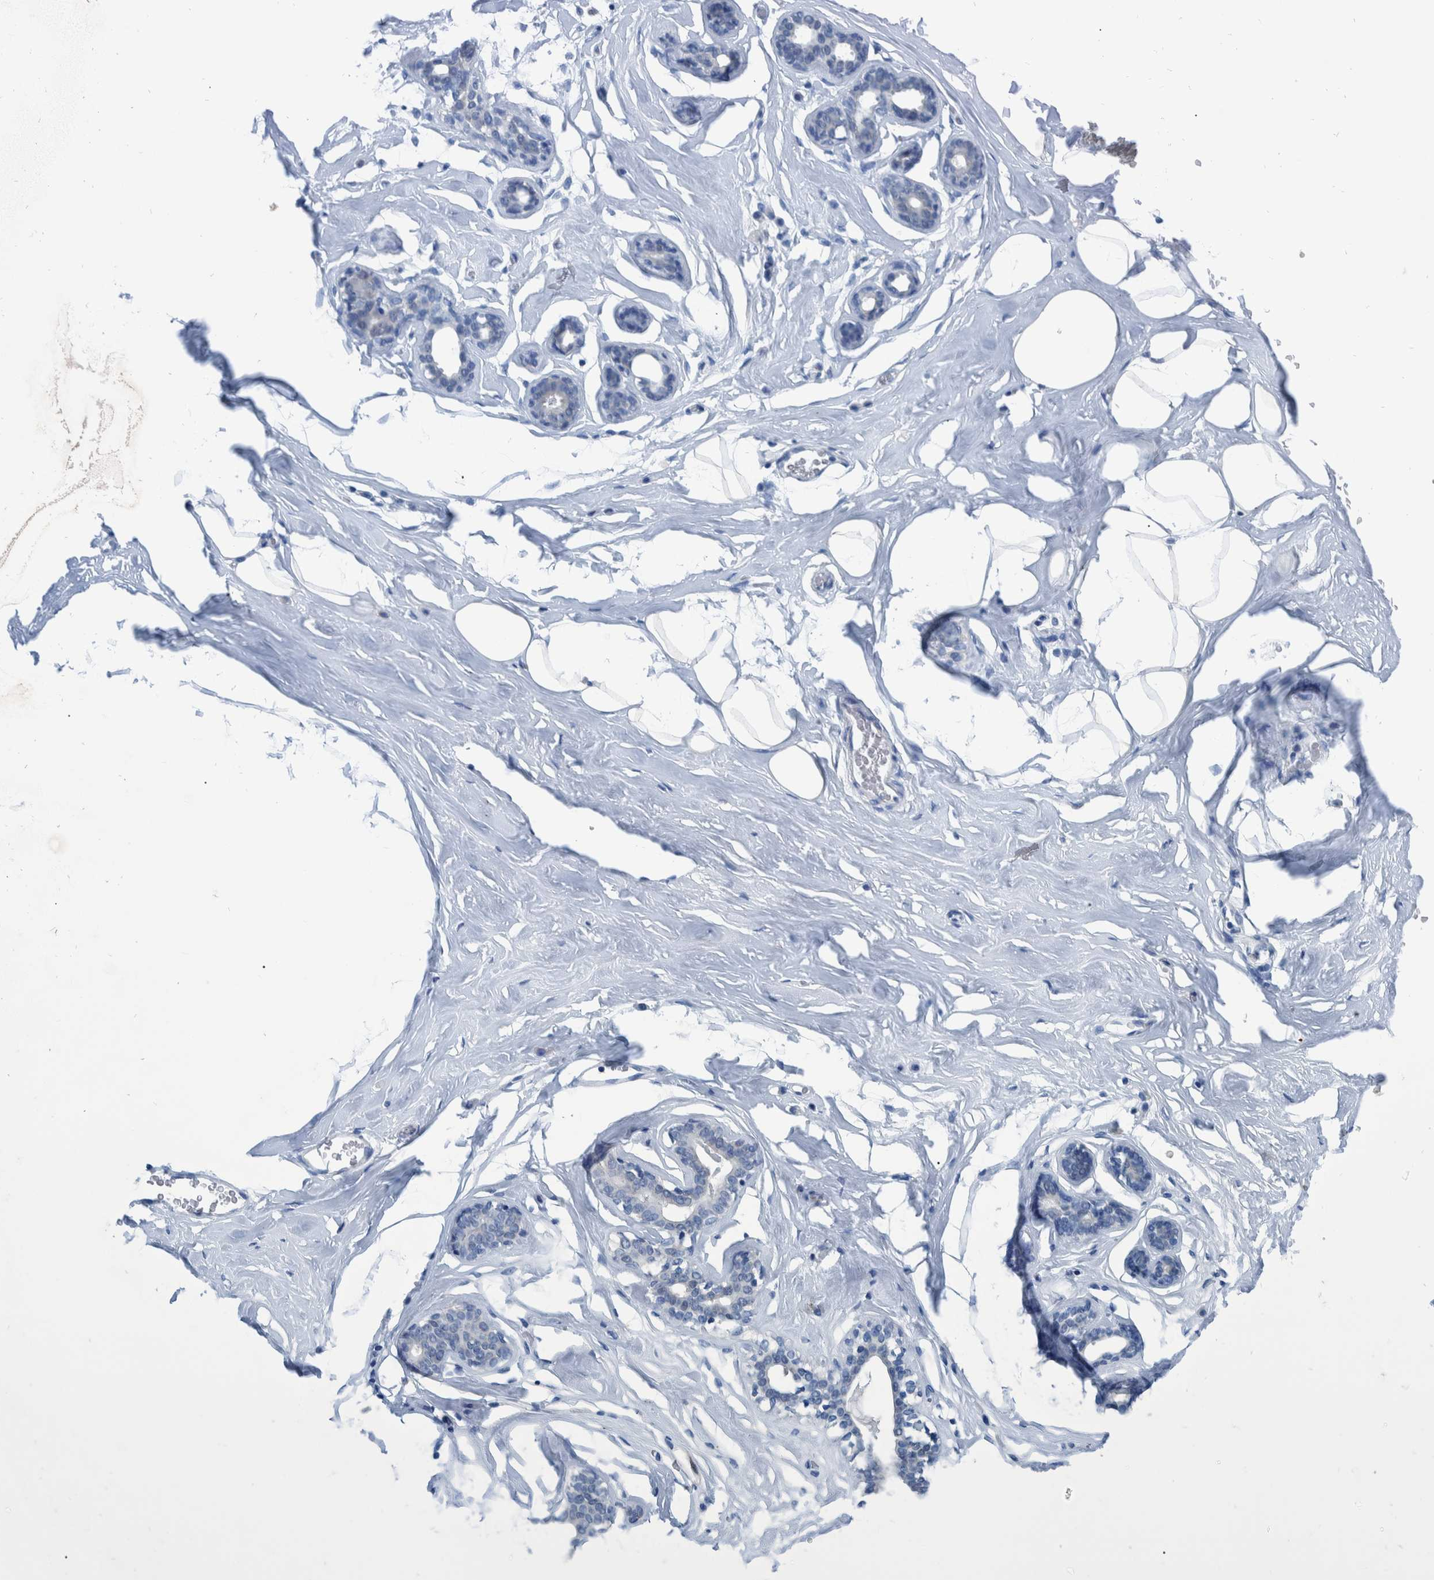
{"staining": {"intensity": "negative", "quantity": "none", "location": "none"}, "tissue": "adipose tissue", "cell_type": "Adipocytes", "image_type": "normal", "snomed": [{"axis": "morphology", "description": "Normal tissue, NOS"}, {"axis": "morphology", "description": "Fibrosis, NOS"}, {"axis": "topography", "description": "Breast"}, {"axis": "topography", "description": "Adipose tissue"}], "caption": "The histopathology image demonstrates no significant staining in adipocytes of adipose tissue.", "gene": "IDO1", "patient": {"sex": "female", "age": 39}}